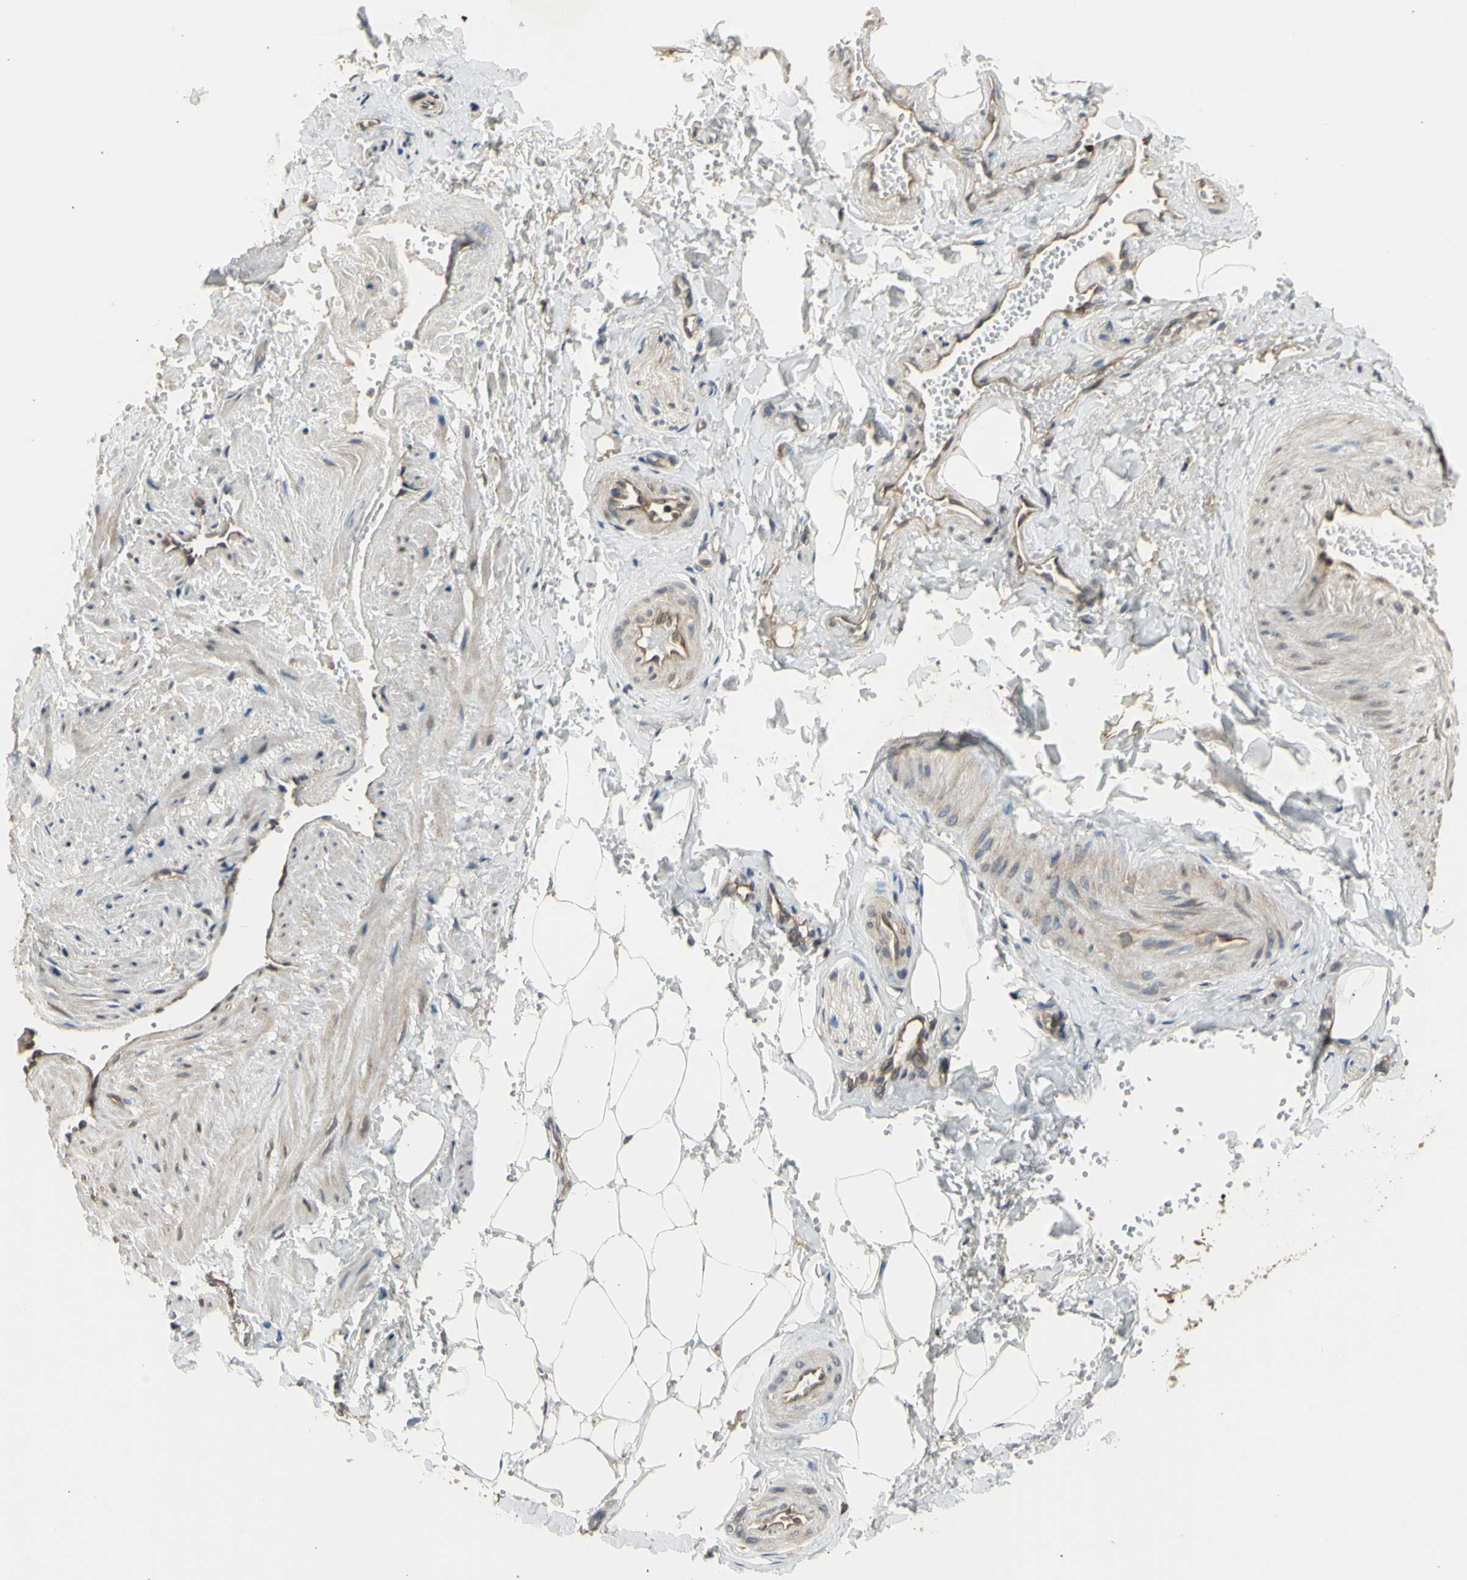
{"staining": {"intensity": "negative", "quantity": "none", "location": "none"}, "tissue": "adipose tissue", "cell_type": "Adipocytes", "image_type": "normal", "snomed": [{"axis": "morphology", "description": "Normal tissue, NOS"}, {"axis": "topography", "description": "Soft tissue"}, {"axis": "topography", "description": "Vascular tissue"}], "caption": "Adipose tissue was stained to show a protein in brown. There is no significant positivity in adipocytes. (DAB IHC with hematoxylin counter stain).", "gene": "EFNB2", "patient": {"sex": "female", "age": 35}}